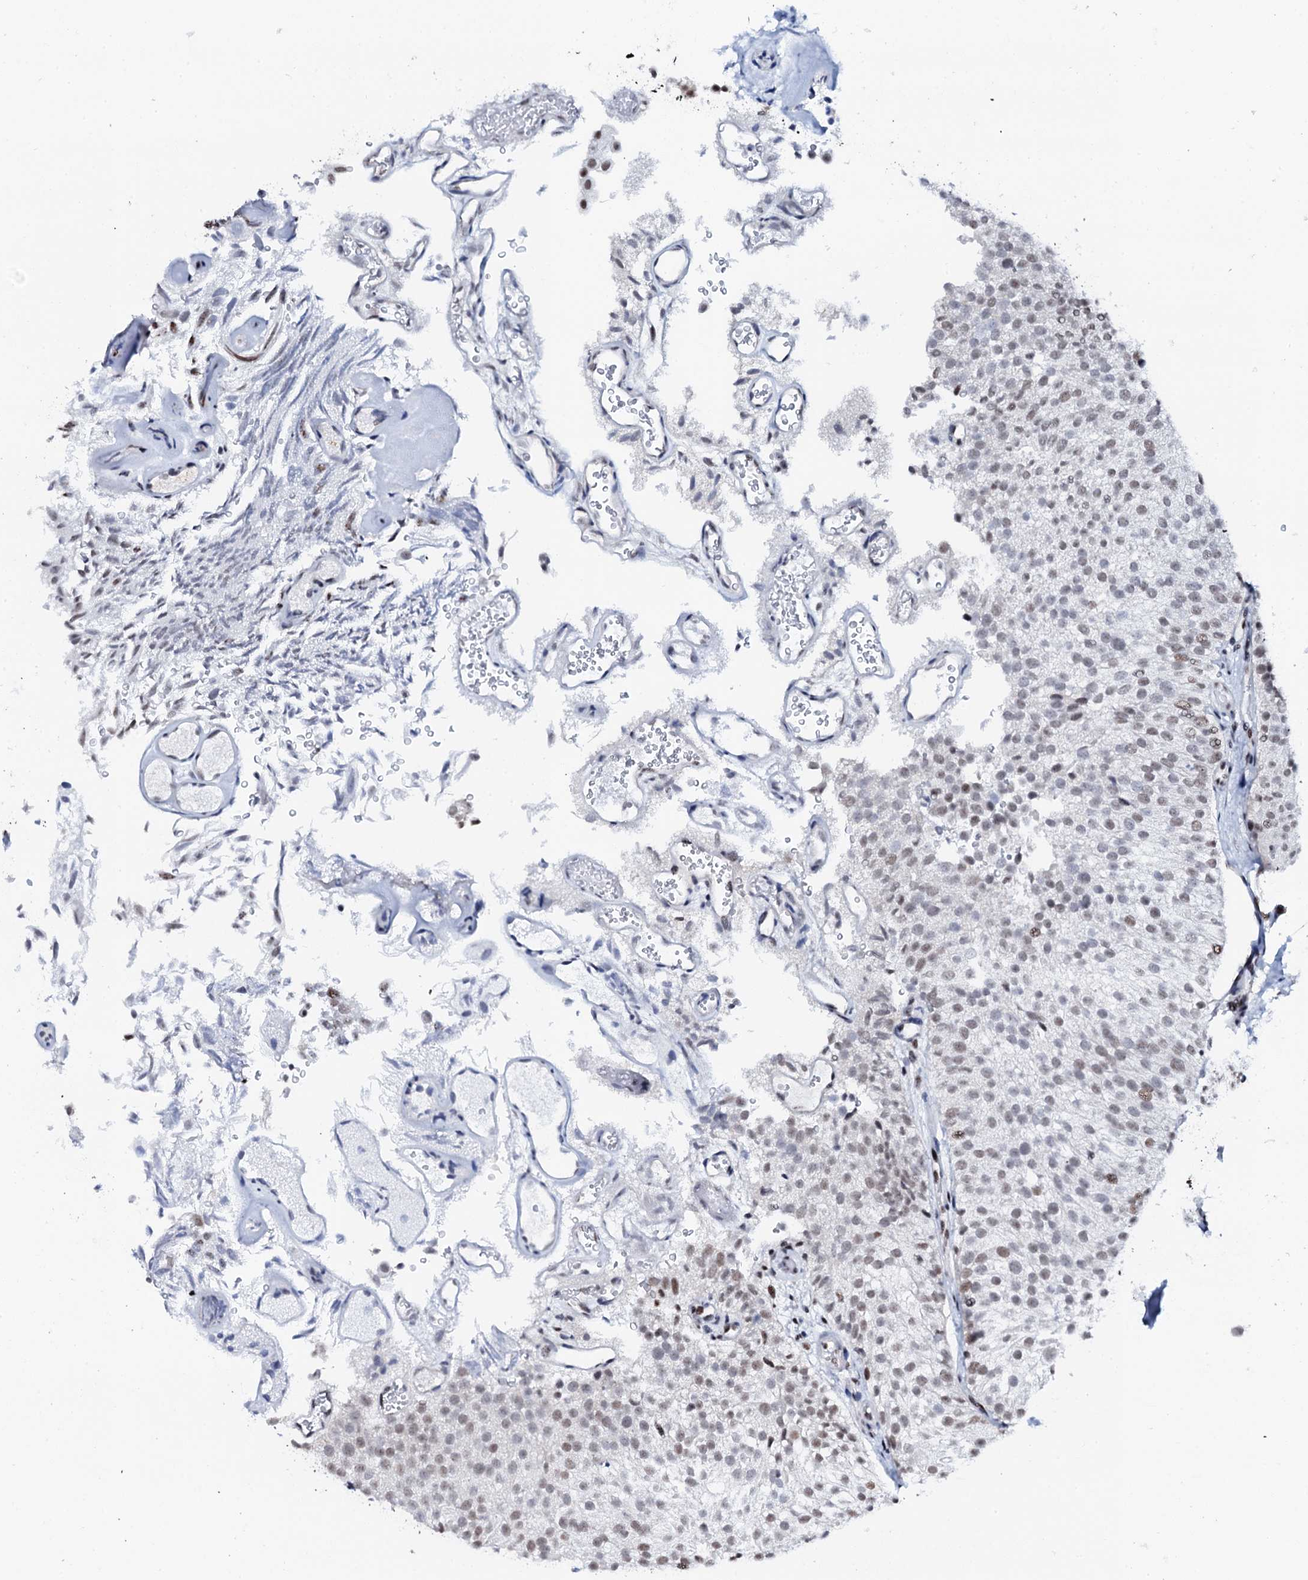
{"staining": {"intensity": "moderate", "quantity": ">75%", "location": "nuclear"}, "tissue": "urothelial cancer", "cell_type": "Tumor cells", "image_type": "cancer", "snomed": [{"axis": "morphology", "description": "Urothelial carcinoma, Low grade"}, {"axis": "topography", "description": "Urinary bladder"}], "caption": "Urothelial carcinoma (low-grade) was stained to show a protein in brown. There is medium levels of moderate nuclear positivity in approximately >75% of tumor cells.", "gene": "NKAPD1", "patient": {"sex": "male", "age": 78}}